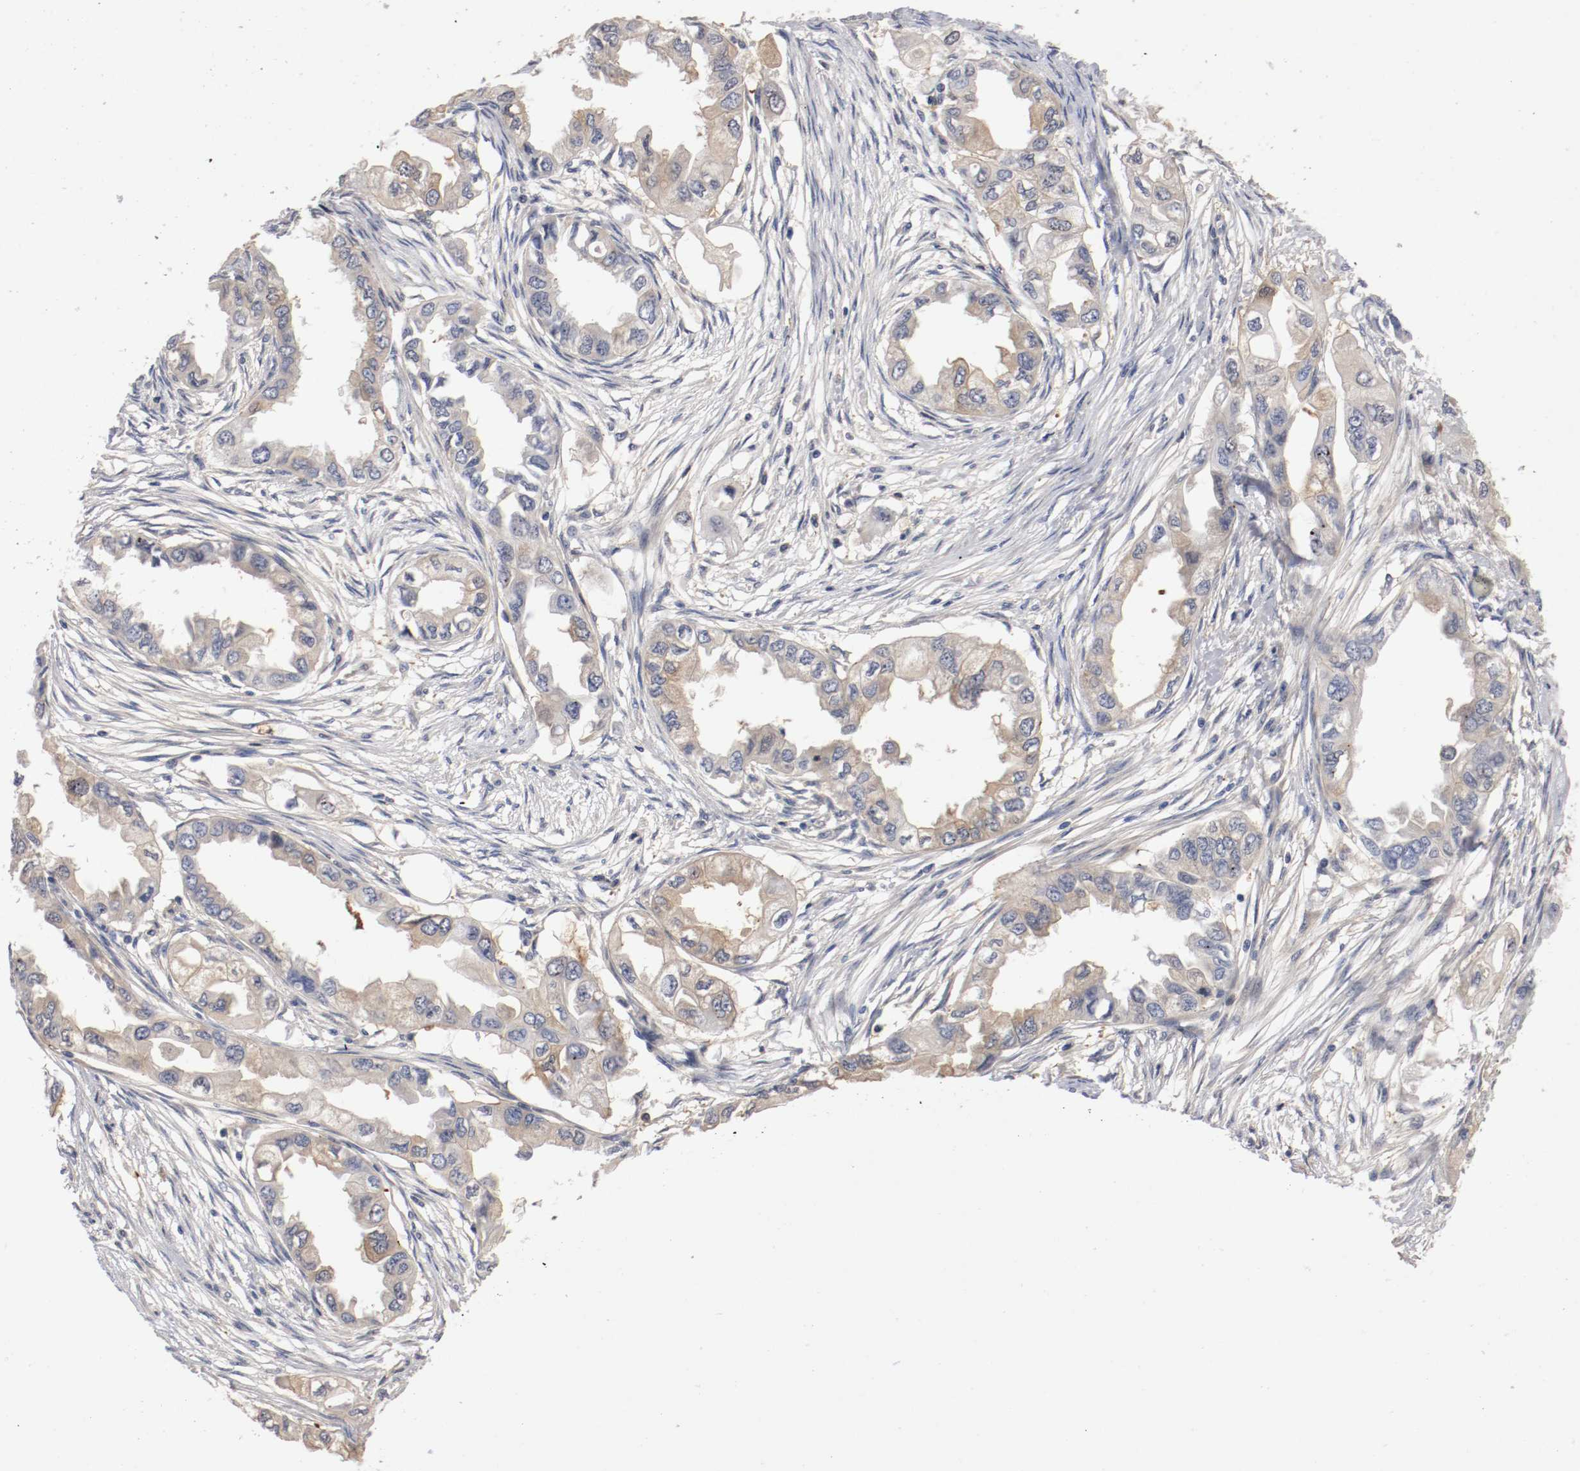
{"staining": {"intensity": "weak", "quantity": "25%-75%", "location": "cytoplasmic/membranous"}, "tissue": "endometrial cancer", "cell_type": "Tumor cells", "image_type": "cancer", "snomed": [{"axis": "morphology", "description": "Adenocarcinoma, NOS"}, {"axis": "topography", "description": "Endometrium"}], "caption": "Adenocarcinoma (endometrial) was stained to show a protein in brown. There is low levels of weak cytoplasmic/membranous positivity in about 25%-75% of tumor cells.", "gene": "RBM23", "patient": {"sex": "female", "age": 67}}